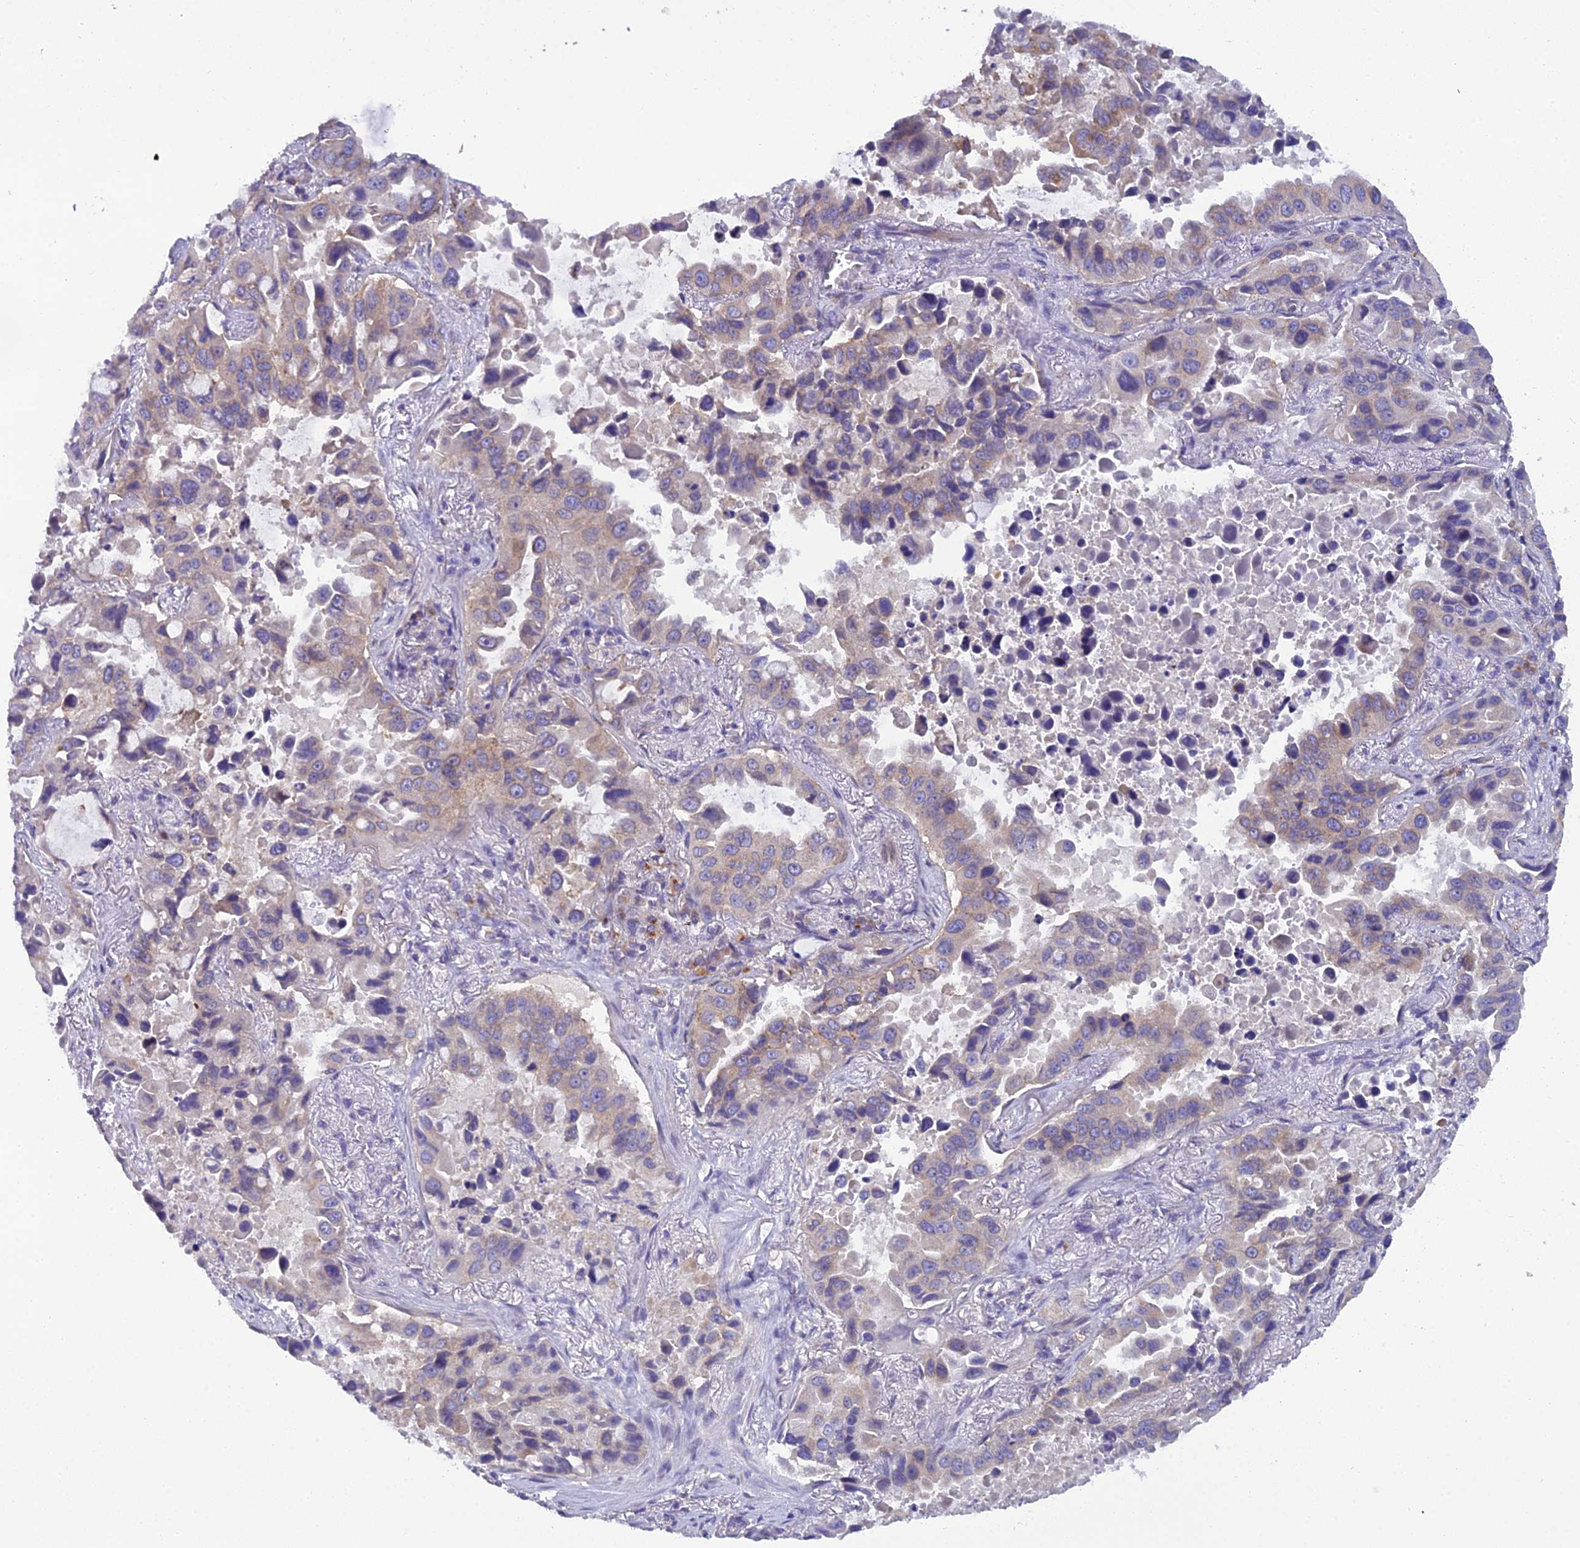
{"staining": {"intensity": "weak", "quantity": "<25%", "location": "cytoplasmic/membranous"}, "tissue": "lung cancer", "cell_type": "Tumor cells", "image_type": "cancer", "snomed": [{"axis": "morphology", "description": "Adenocarcinoma, NOS"}, {"axis": "topography", "description": "Lung"}], "caption": "Immunohistochemical staining of adenocarcinoma (lung) displays no significant positivity in tumor cells.", "gene": "GOLPH3", "patient": {"sex": "male", "age": 64}}